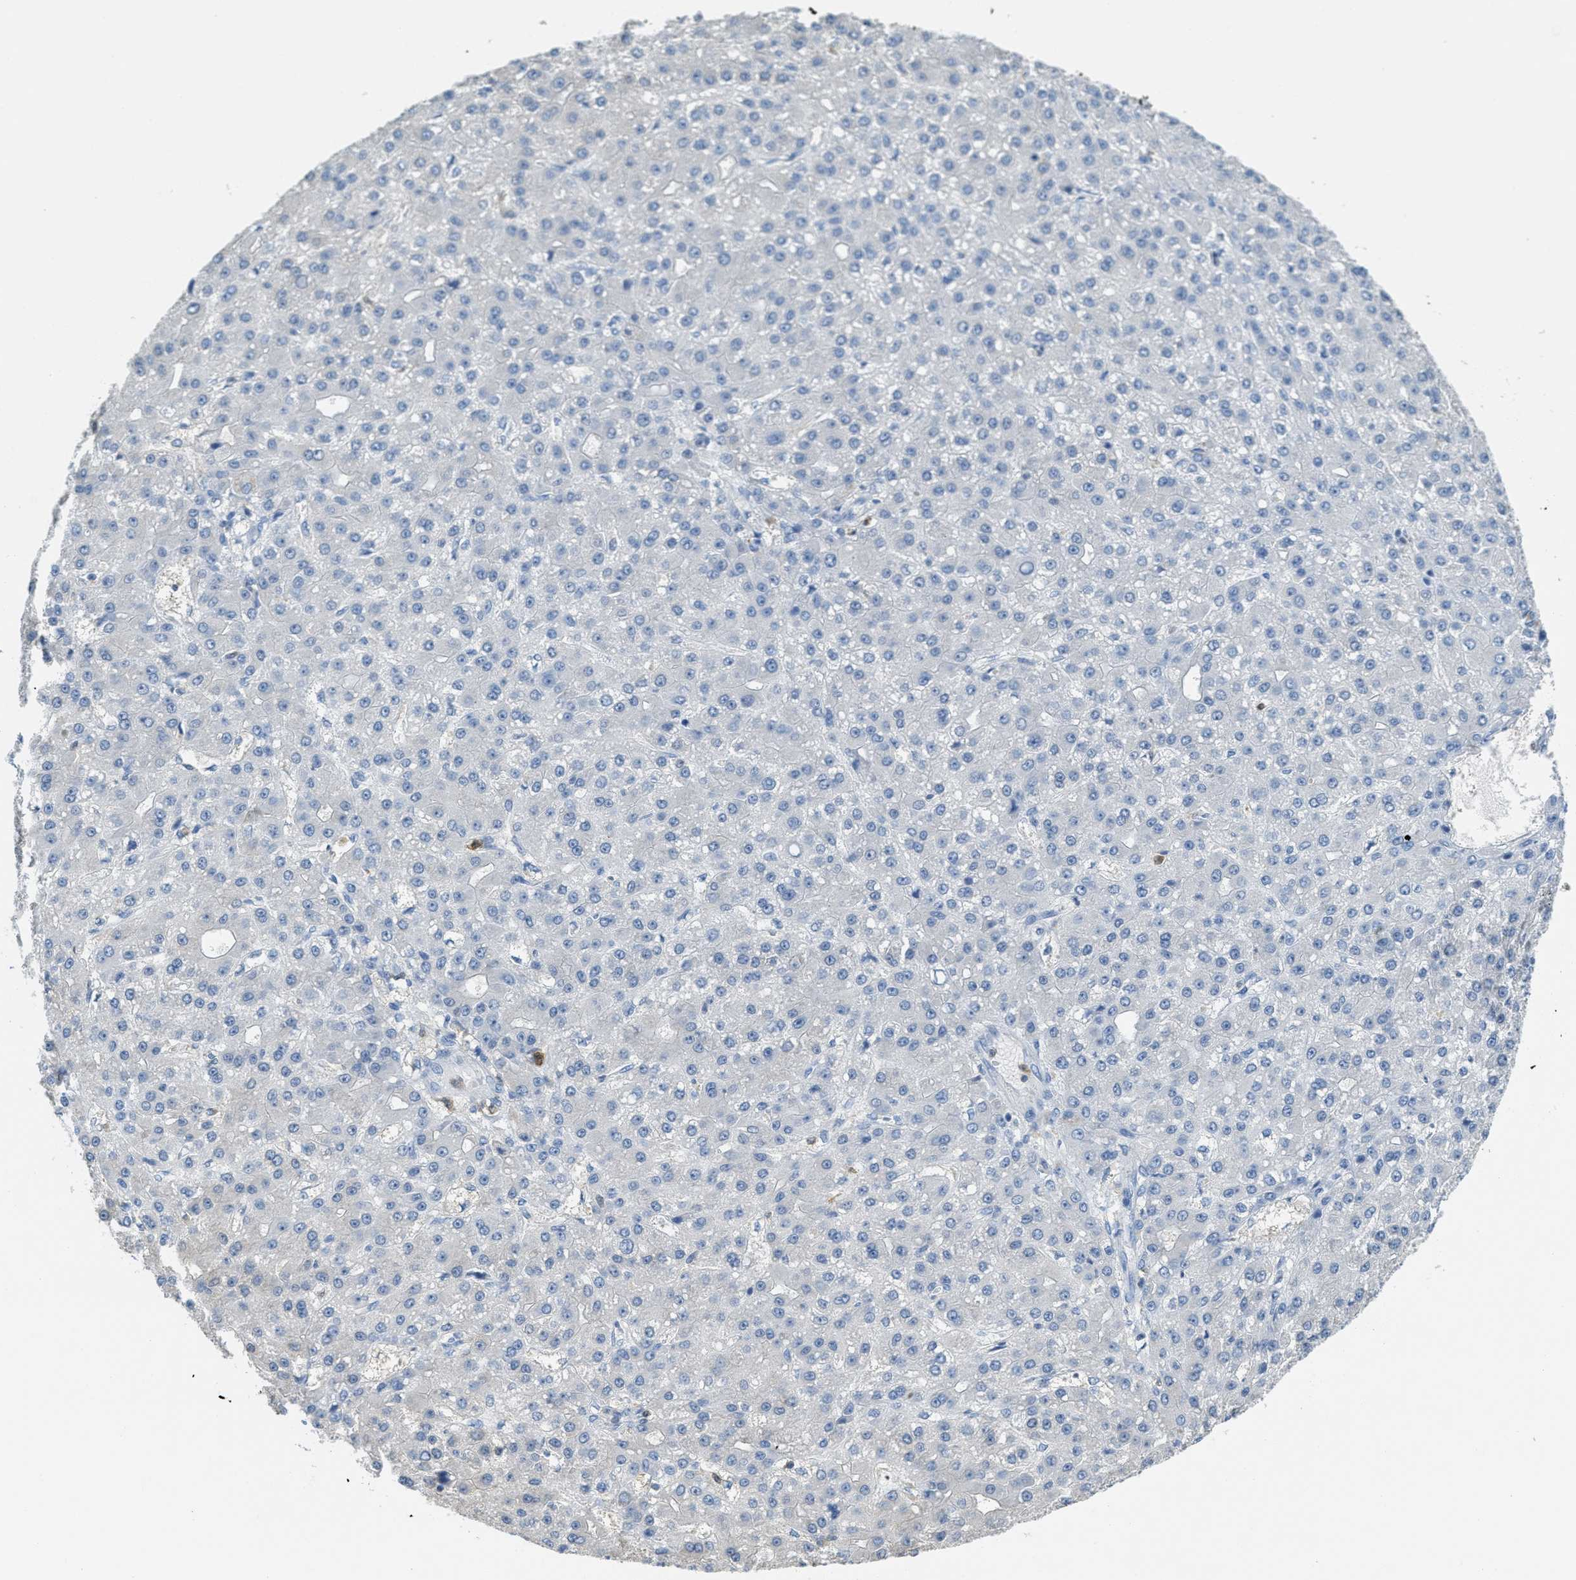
{"staining": {"intensity": "negative", "quantity": "none", "location": "none"}, "tissue": "liver cancer", "cell_type": "Tumor cells", "image_type": "cancer", "snomed": [{"axis": "morphology", "description": "Carcinoma, Hepatocellular, NOS"}, {"axis": "topography", "description": "Liver"}], "caption": "This histopathology image is of liver hepatocellular carcinoma stained with immunohistochemistry to label a protein in brown with the nuclei are counter-stained blue. There is no staining in tumor cells. Brightfield microscopy of IHC stained with DAB (brown) and hematoxylin (blue), captured at high magnification.", "gene": "SERPINB1", "patient": {"sex": "male", "age": 67}}